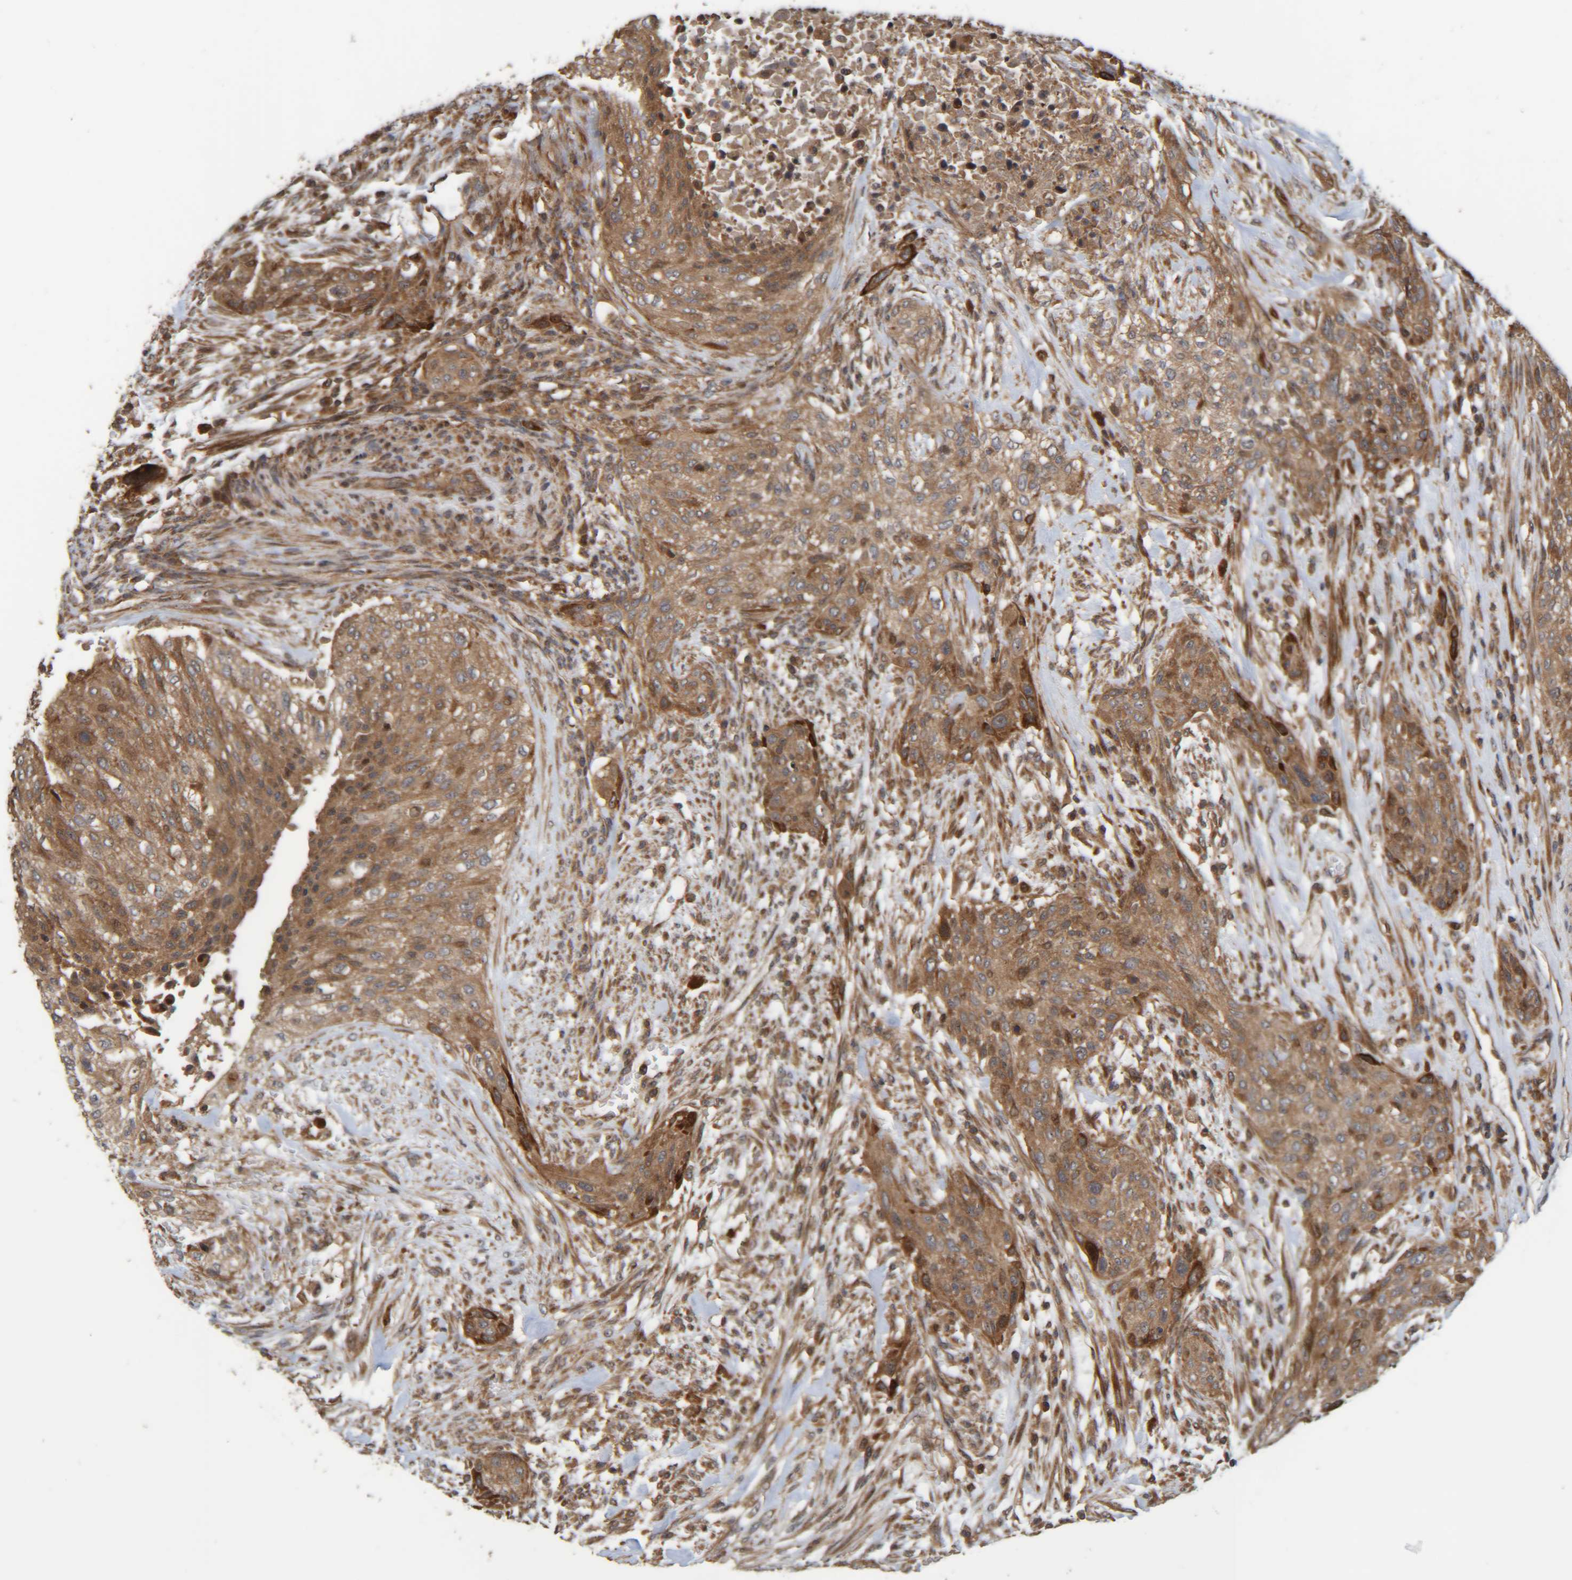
{"staining": {"intensity": "moderate", "quantity": ">75%", "location": "cytoplasmic/membranous"}, "tissue": "urothelial cancer", "cell_type": "Tumor cells", "image_type": "cancer", "snomed": [{"axis": "morphology", "description": "Urothelial carcinoma, Low grade"}, {"axis": "morphology", "description": "Urothelial carcinoma, High grade"}, {"axis": "topography", "description": "Urinary bladder"}], "caption": "A micrograph of human urothelial carcinoma (high-grade) stained for a protein demonstrates moderate cytoplasmic/membranous brown staining in tumor cells. The protein of interest is shown in brown color, while the nuclei are stained blue.", "gene": "CCDC57", "patient": {"sex": "male", "age": 35}}